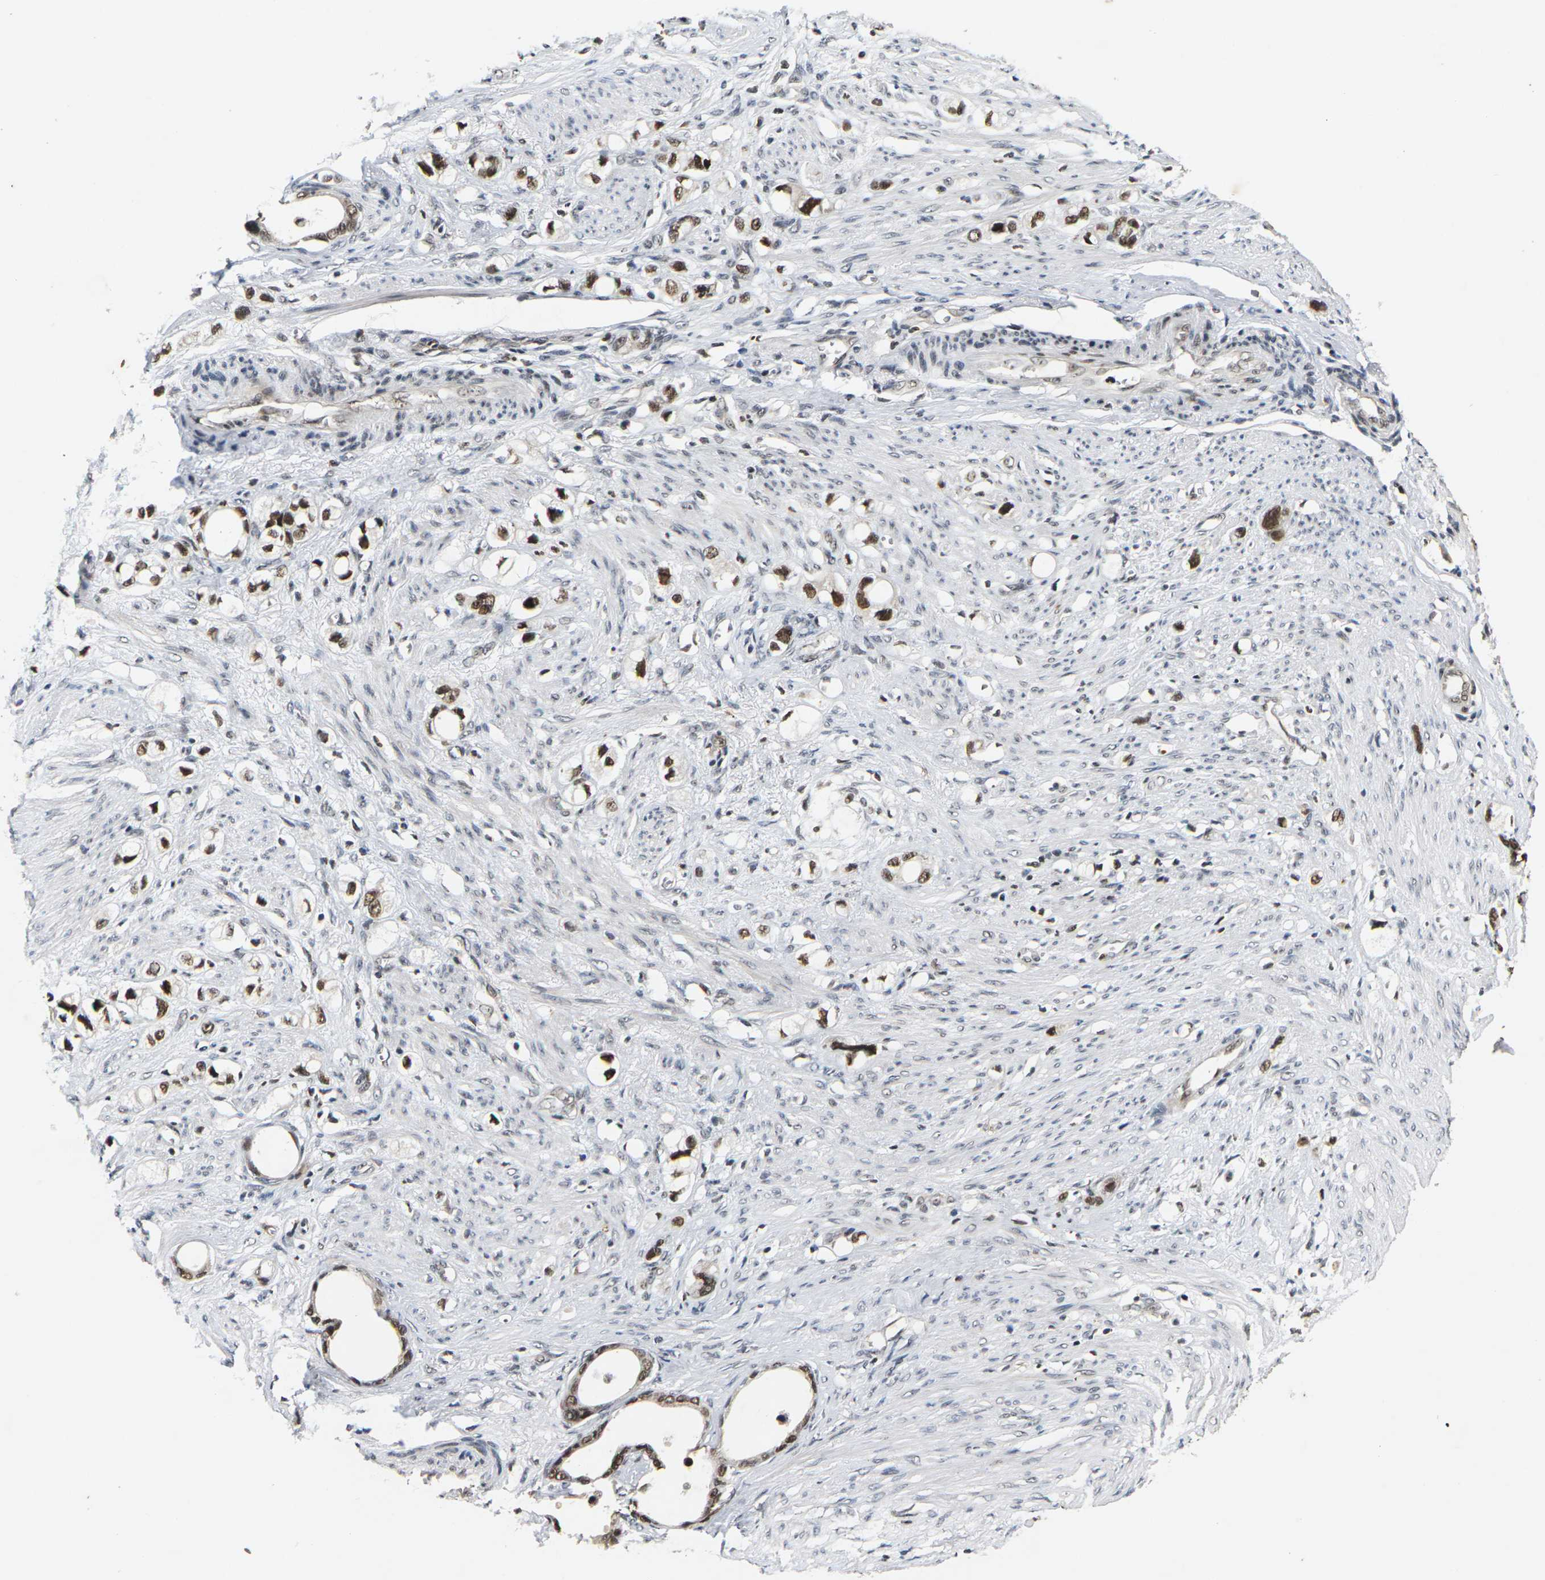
{"staining": {"intensity": "moderate", "quantity": ">75%", "location": "nuclear"}, "tissue": "stomach cancer", "cell_type": "Tumor cells", "image_type": "cancer", "snomed": [{"axis": "morphology", "description": "Adenocarcinoma, NOS"}, {"axis": "topography", "description": "Stomach"}], "caption": "A brown stain highlights moderate nuclear positivity of a protein in stomach adenocarcinoma tumor cells. (IHC, brightfield microscopy, high magnification).", "gene": "NELFA", "patient": {"sex": "female", "age": 75}}